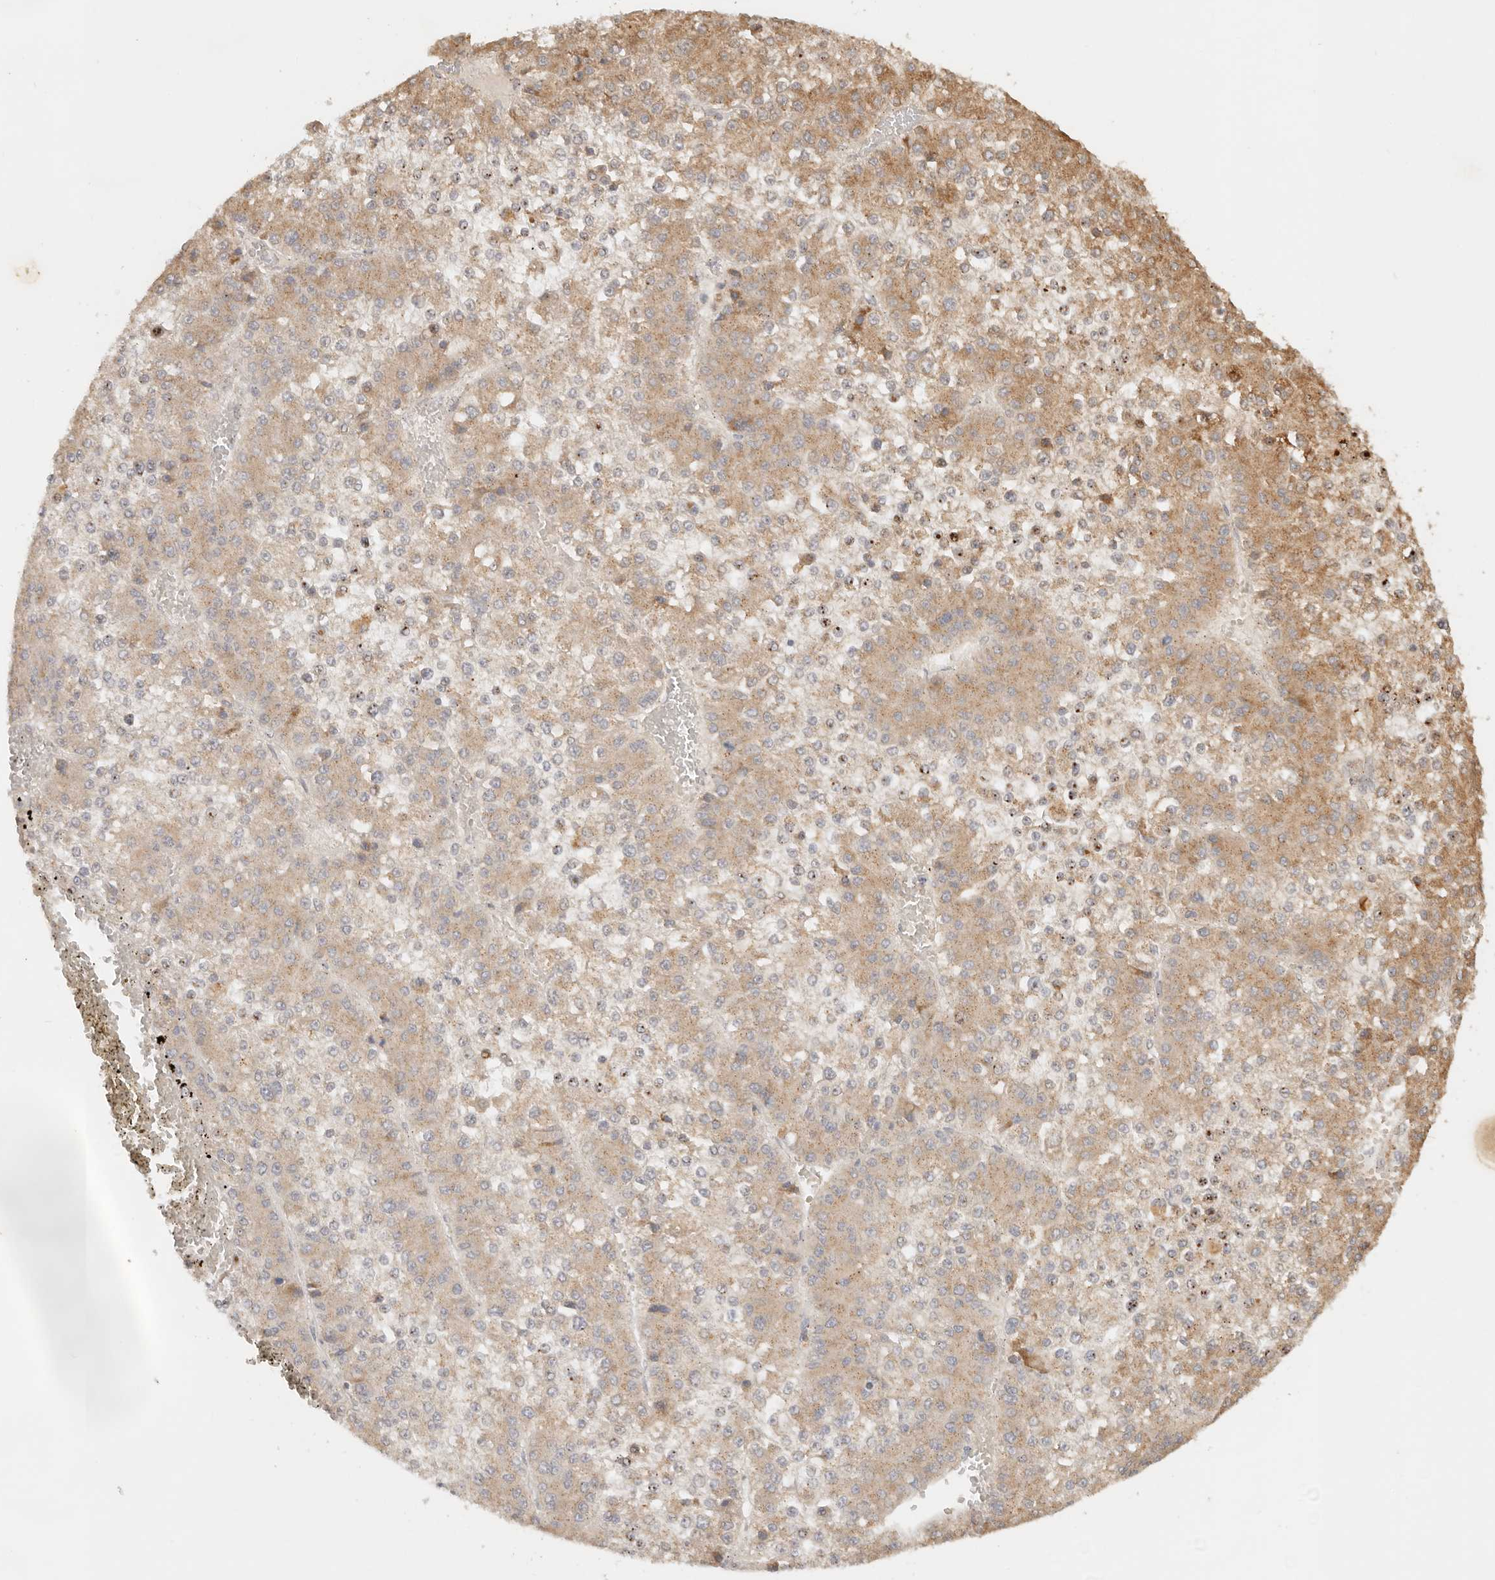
{"staining": {"intensity": "moderate", "quantity": ">75%", "location": "cytoplasmic/membranous"}, "tissue": "liver cancer", "cell_type": "Tumor cells", "image_type": "cancer", "snomed": [{"axis": "morphology", "description": "Carcinoma, Hepatocellular, NOS"}, {"axis": "topography", "description": "Liver"}], "caption": "Protein staining shows moderate cytoplasmic/membranous staining in approximately >75% of tumor cells in hepatocellular carcinoma (liver).", "gene": "LMO4", "patient": {"sex": "female", "age": 73}}